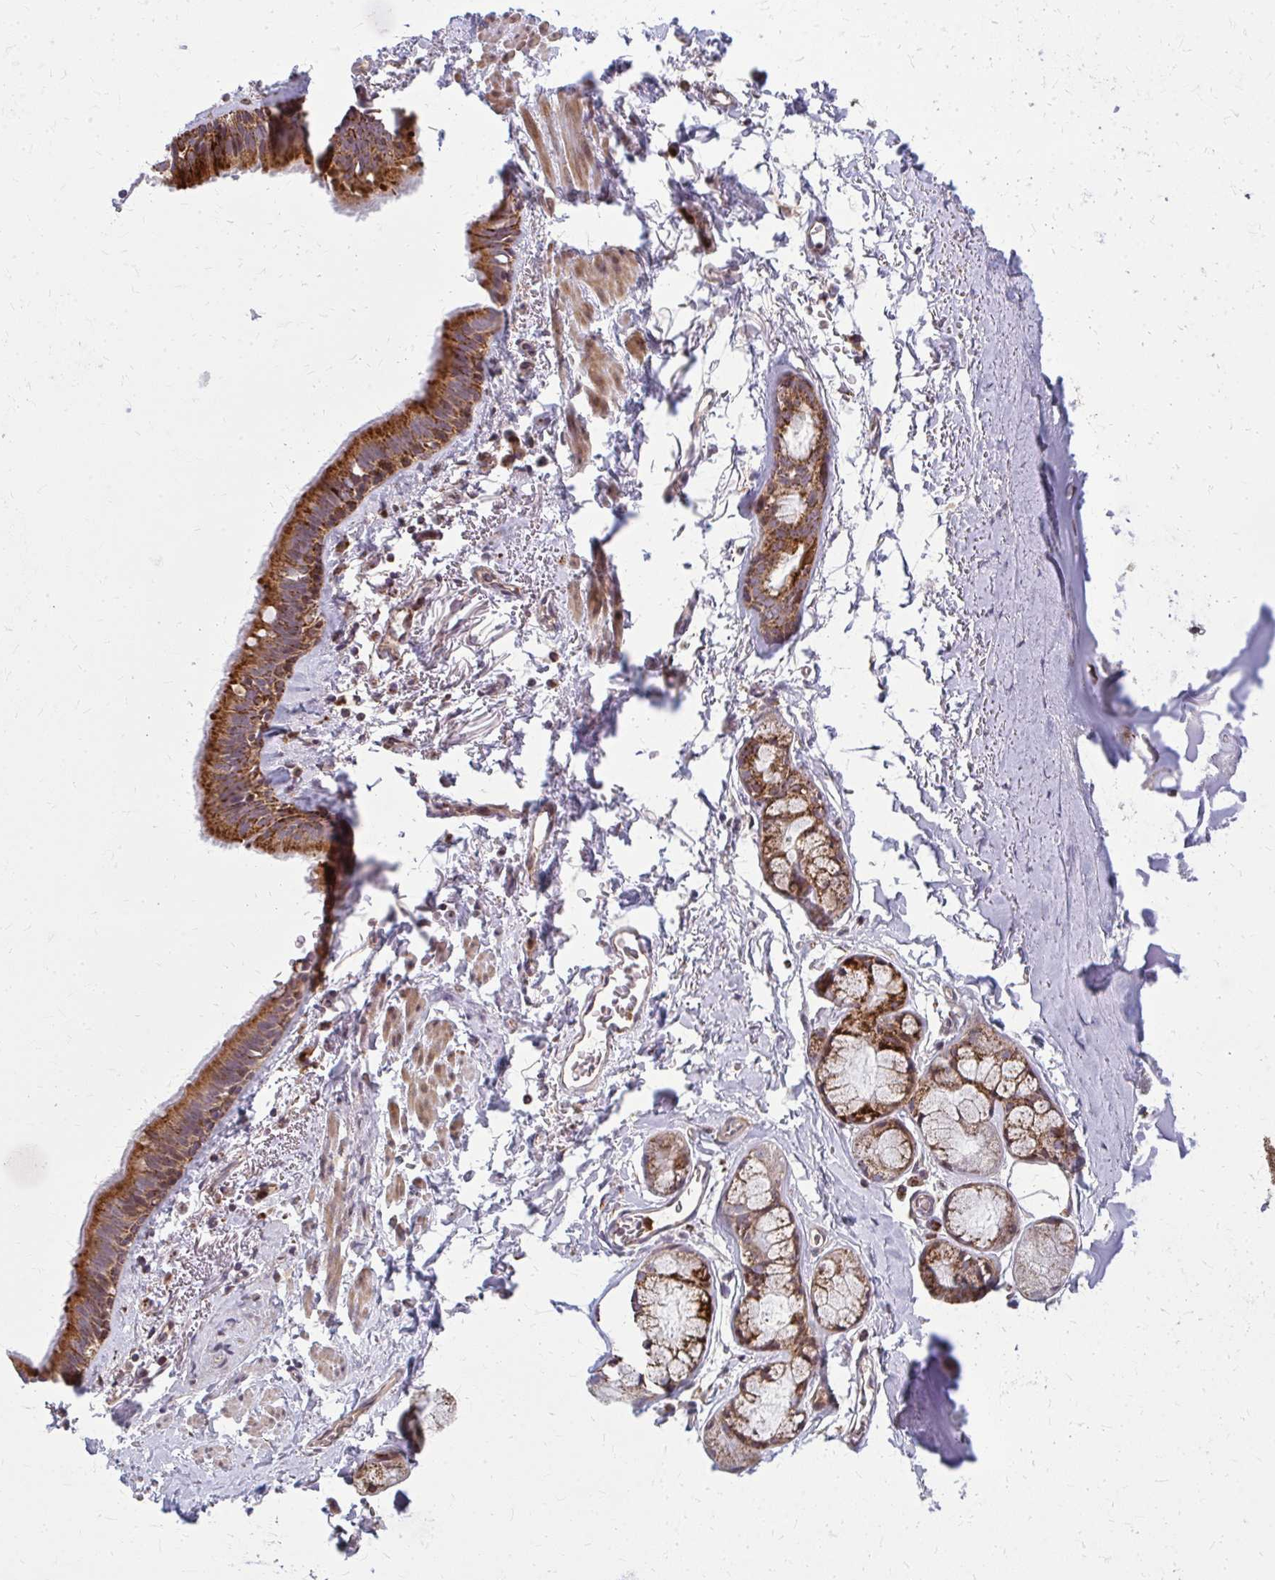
{"staining": {"intensity": "negative", "quantity": "none", "location": "none"}, "tissue": "soft tissue", "cell_type": "Fibroblasts", "image_type": "normal", "snomed": [{"axis": "morphology", "description": "Normal tissue, NOS"}, {"axis": "topography", "description": "Cartilage tissue"}, {"axis": "topography", "description": "Bronchus"}, {"axis": "topography", "description": "Peripheral nerve tissue"}], "caption": "Immunohistochemistry photomicrograph of unremarkable soft tissue stained for a protein (brown), which displays no expression in fibroblasts.", "gene": "MCCC1", "patient": {"sex": "male", "age": 67}}